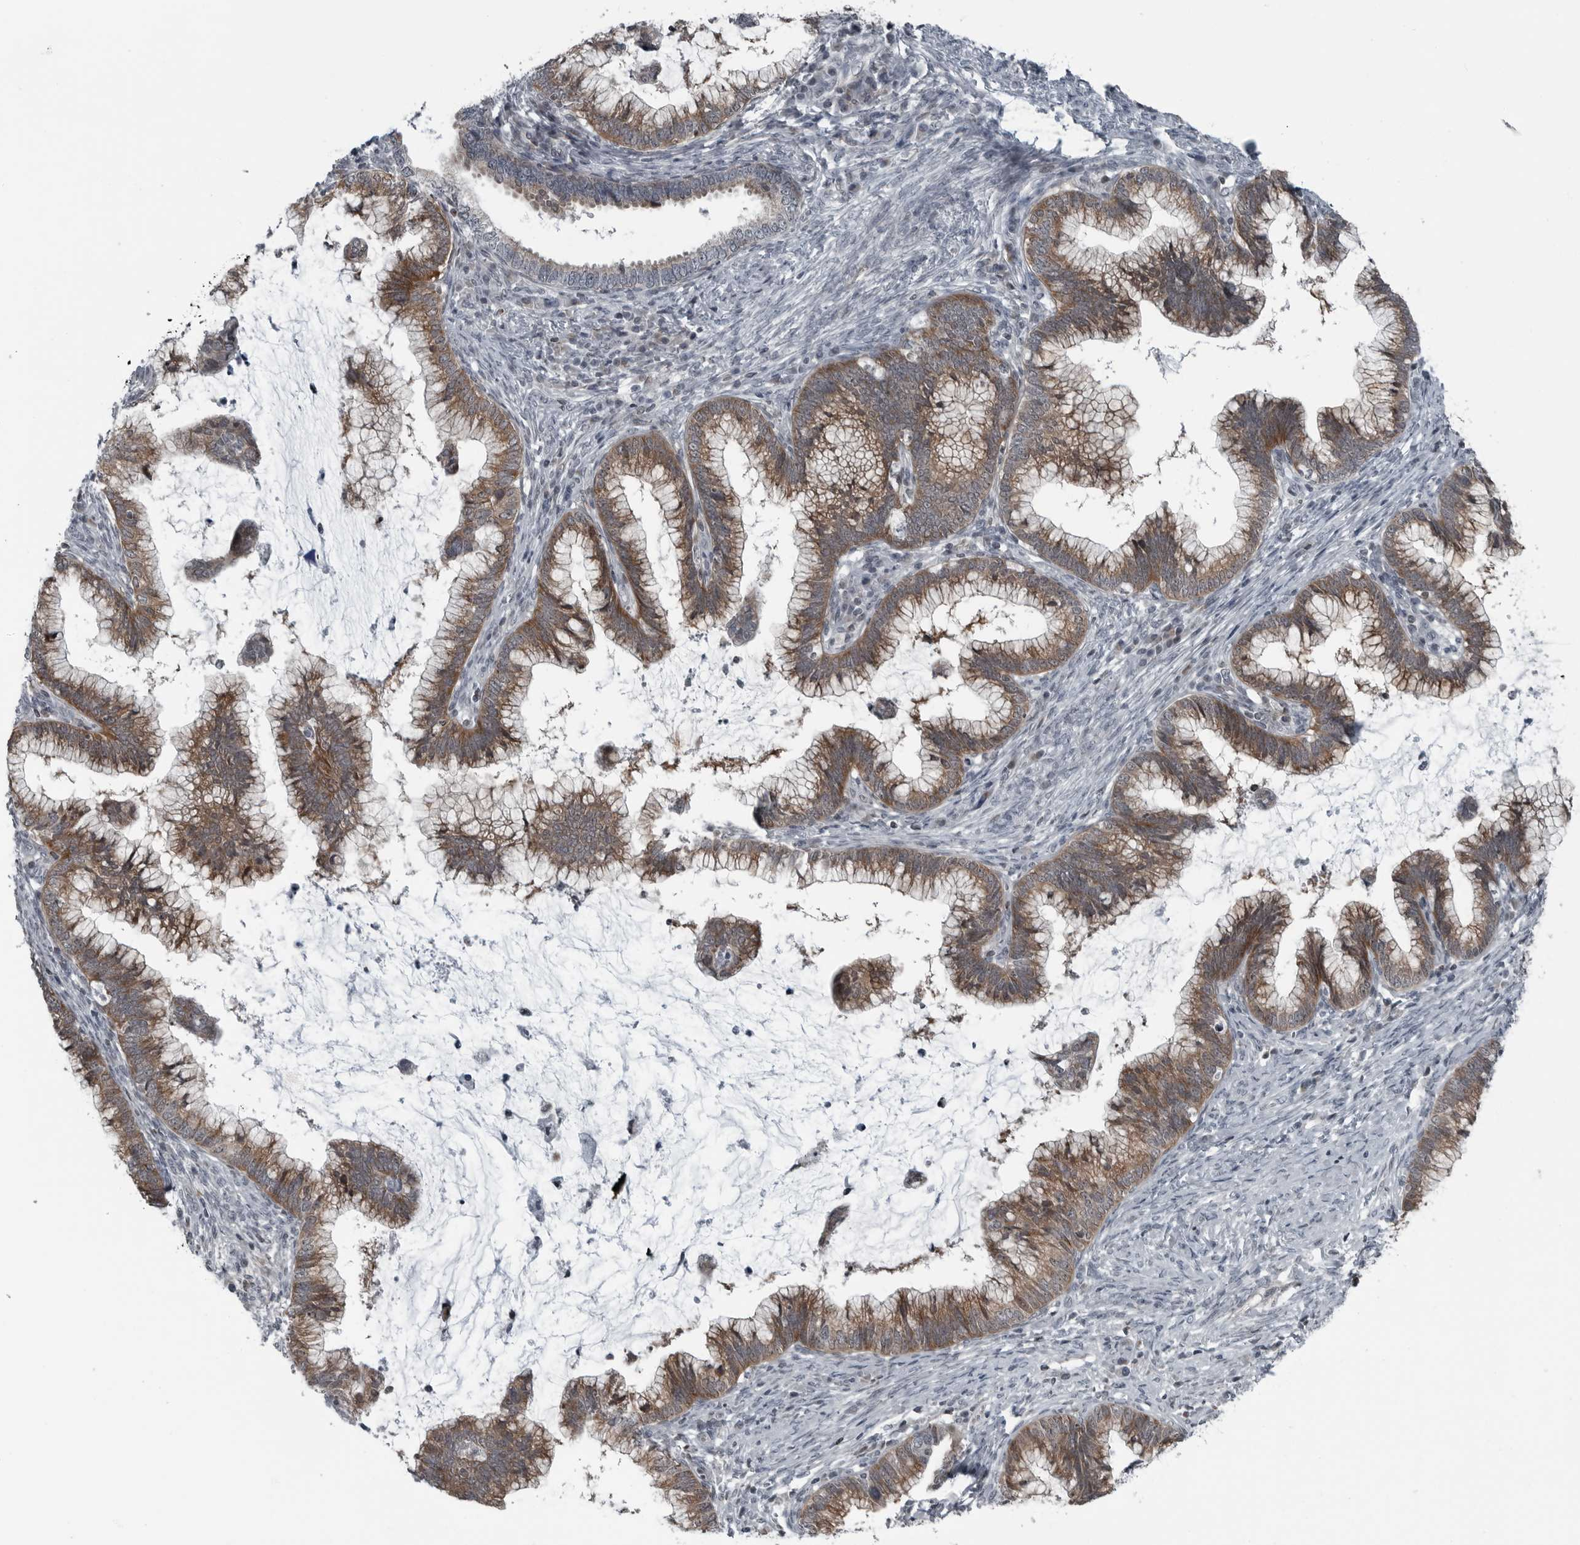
{"staining": {"intensity": "moderate", "quantity": ">75%", "location": "cytoplasmic/membranous"}, "tissue": "cervical cancer", "cell_type": "Tumor cells", "image_type": "cancer", "snomed": [{"axis": "morphology", "description": "Adenocarcinoma, NOS"}, {"axis": "topography", "description": "Cervix"}], "caption": "A photomicrograph showing moderate cytoplasmic/membranous positivity in approximately >75% of tumor cells in cervical cancer (adenocarcinoma), as visualized by brown immunohistochemical staining.", "gene": "GAK", "patient": {"sex": "female", "age": 36}}